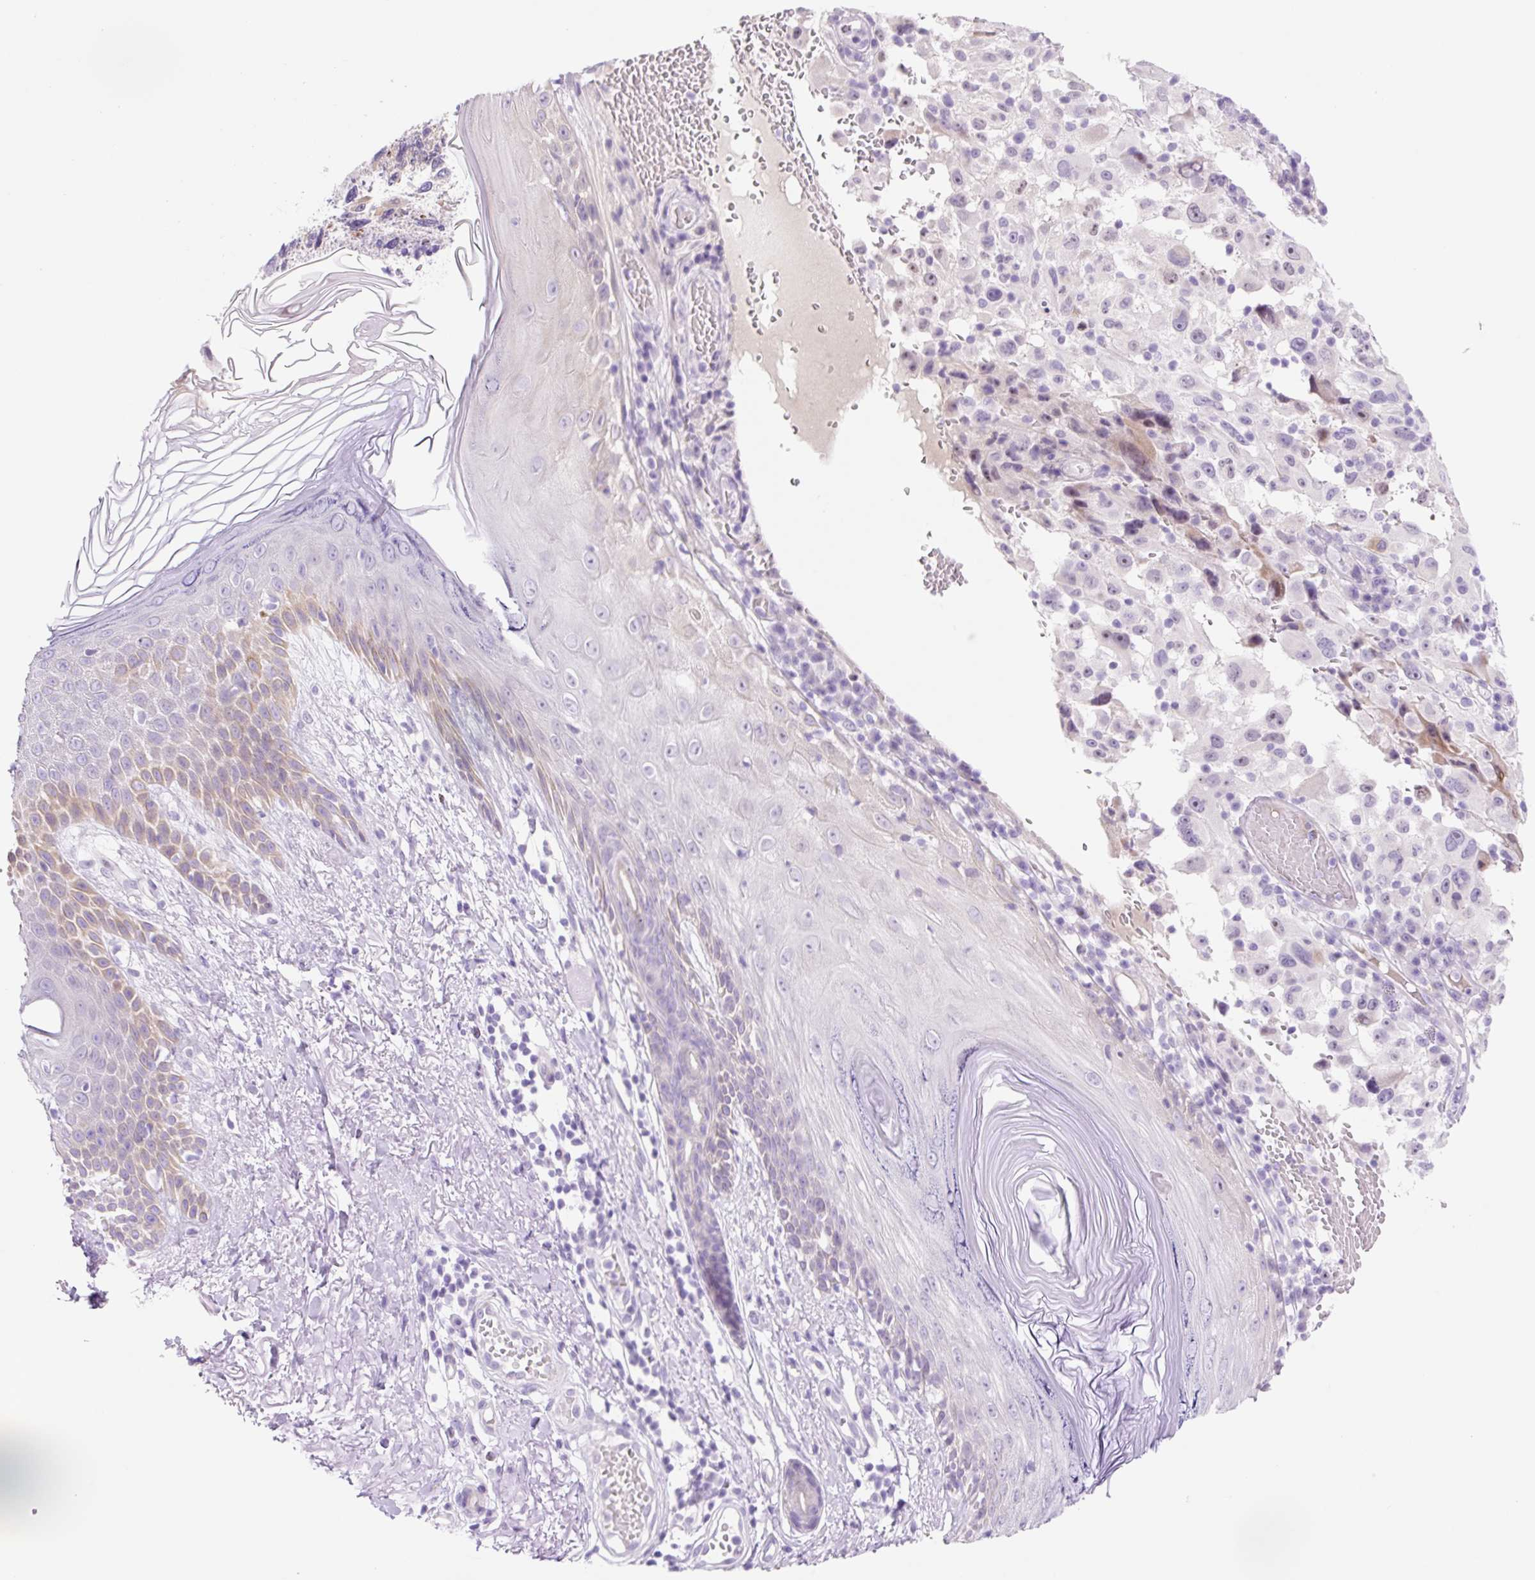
{"staining": {"intensity": "weak", "quantity": "25%-75%", "location": "nuclear"}, "tissue": "melanoma", "cell_type": "Tumor cells", "image_type": "cancer", "snomed": [{"axis": "morphology", "description": "Malignant melanoma, NOS"}, {"axis": "topography", "description": "Skin"}], "caption": "This is a histology image of immunohistochemistry (IHC) staining of melanoma, which shows weak staining in the nuclear of tumor cells.", "gene": "ZNF121", "patient": {"sex": "female", "age": 71}}